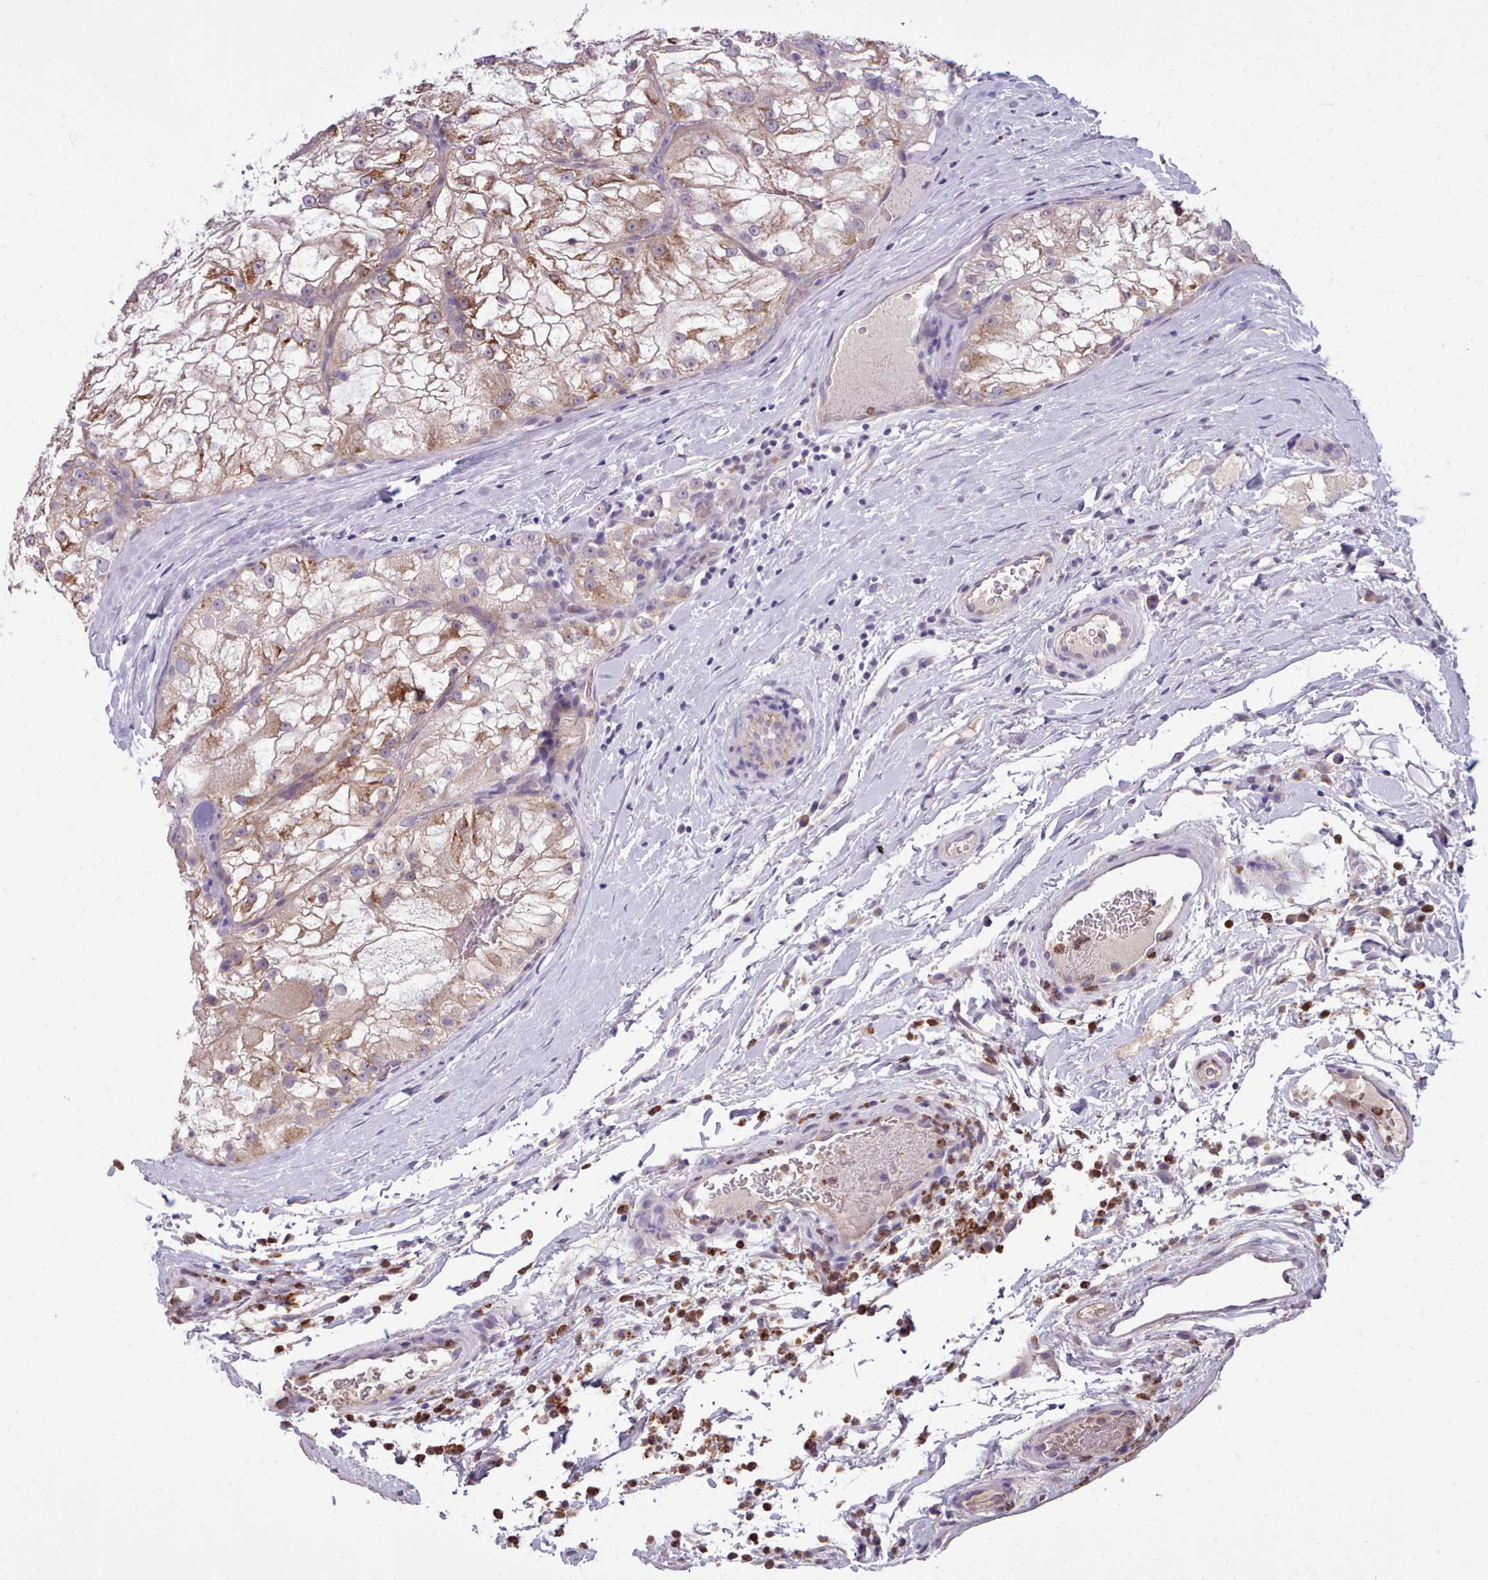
{"staining": {"intensity": "moderate", "quantity": "25%-75%", "location": "cytoplasmic/membranous"}, "tissue": "renal cancer", "cell_type": "Tumor cells", "image_type": "cancer", "snomed": [{"axis": "morphology", "description": "Adenocarcinoma, NOS"}, {"axis": "topography", "description": "Kidney"}], "caption": "Approximately 25%-75% of tumor cells in human adenocarcinoma (renal) show moderate cytoplasmic/membranous protein positivity as visualized by brown immunohistochemical staining.", "gene": "KCTD16", "patient": {"sex": "female", "age": 72}}